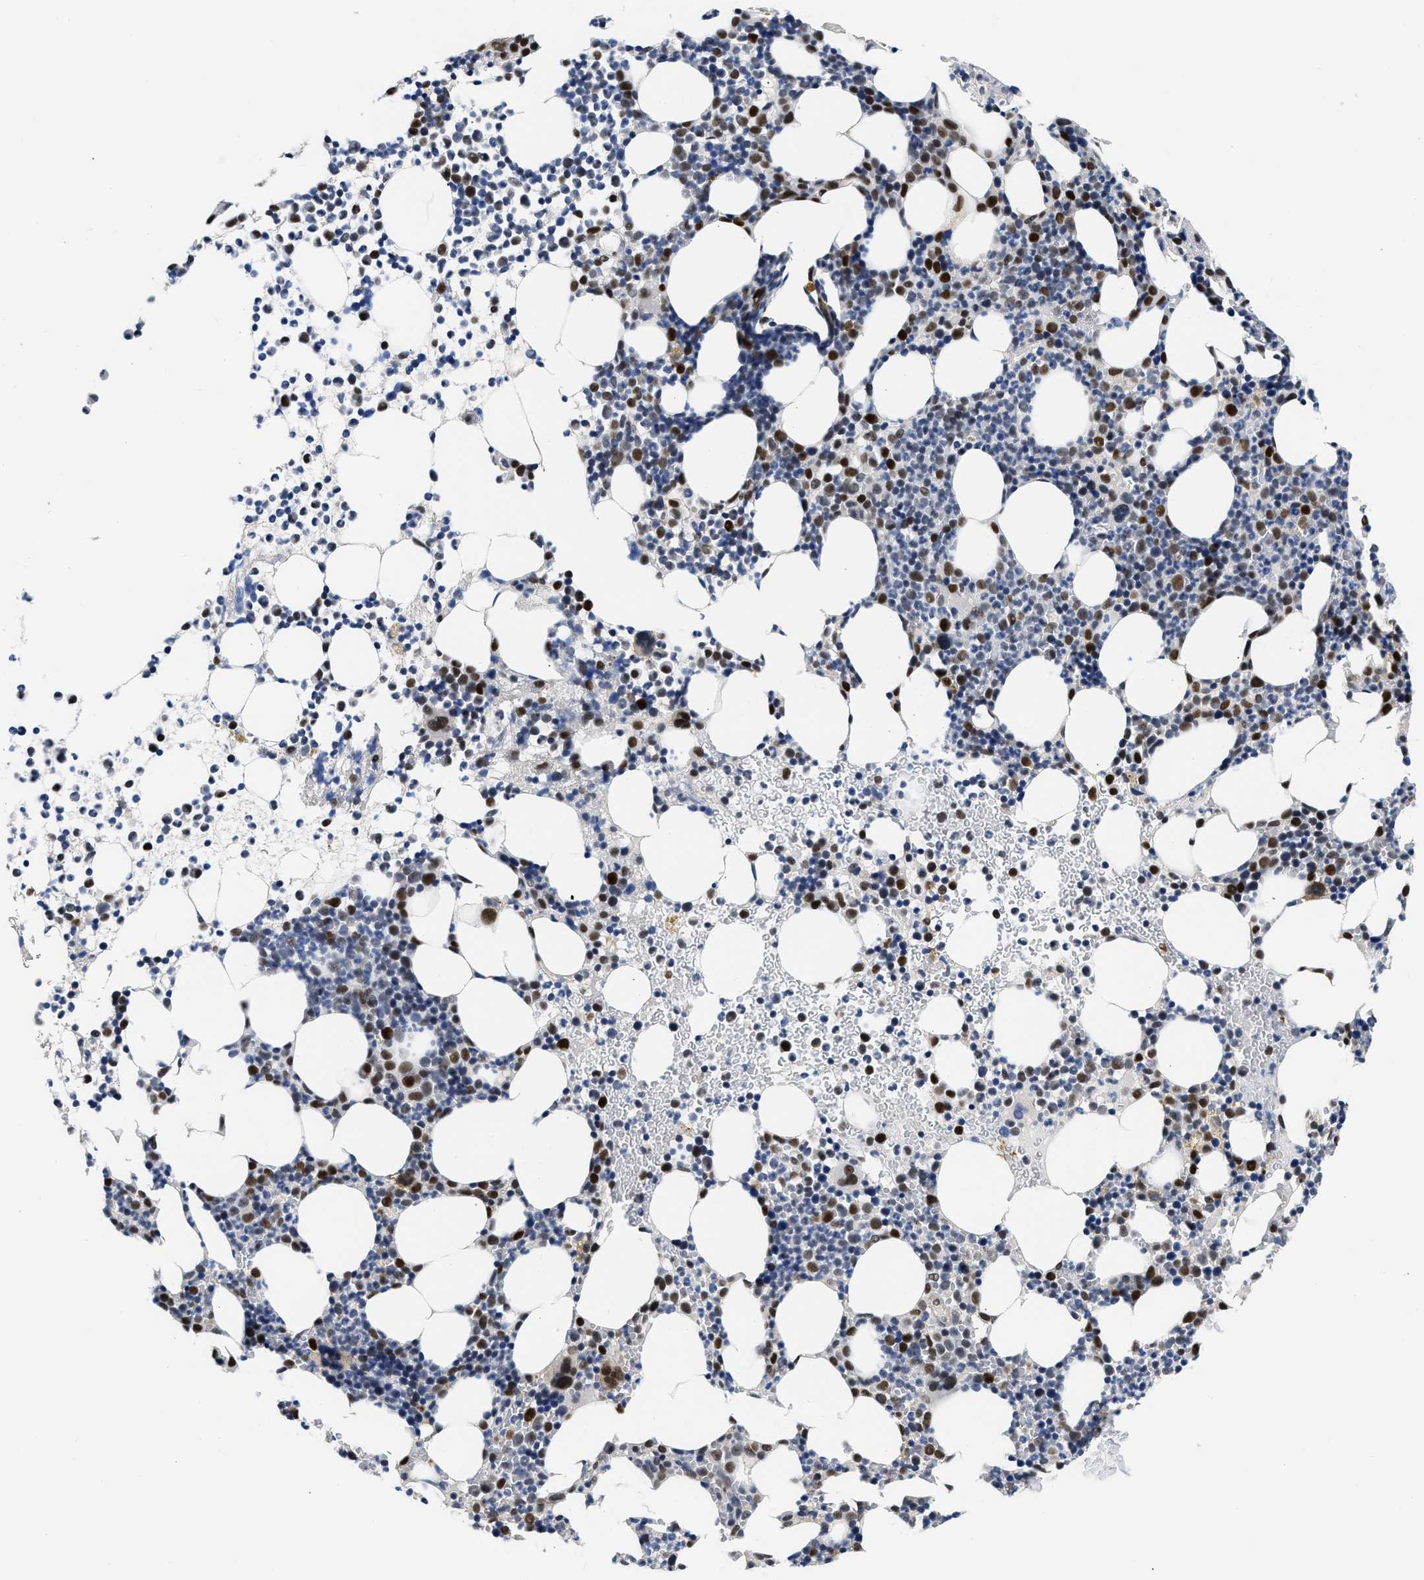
{"staining": {"intensity": "strong", "quantity": "25%-75%", "location": "nuclear"}, "tissue": "bone marrow", "cell_type": "Hematopoietic cells", "image_type": "normal", "snomed": [{"axis": "morphology", "description": "Normal tissue, NOS"}, {"axis": "morphology", "description": "Inflammation, NOS"}, {"axis": "topography", "description": "Bone marrow"}], "caption": "The immunohistochemical stain highlights strong nuclear staining in hematopoietic cells of benign bone marrow. (IHC, brightfield microscopy, high magnification).", "gene": "XPO5", "patient": {"sex": "female", "age": 67}}